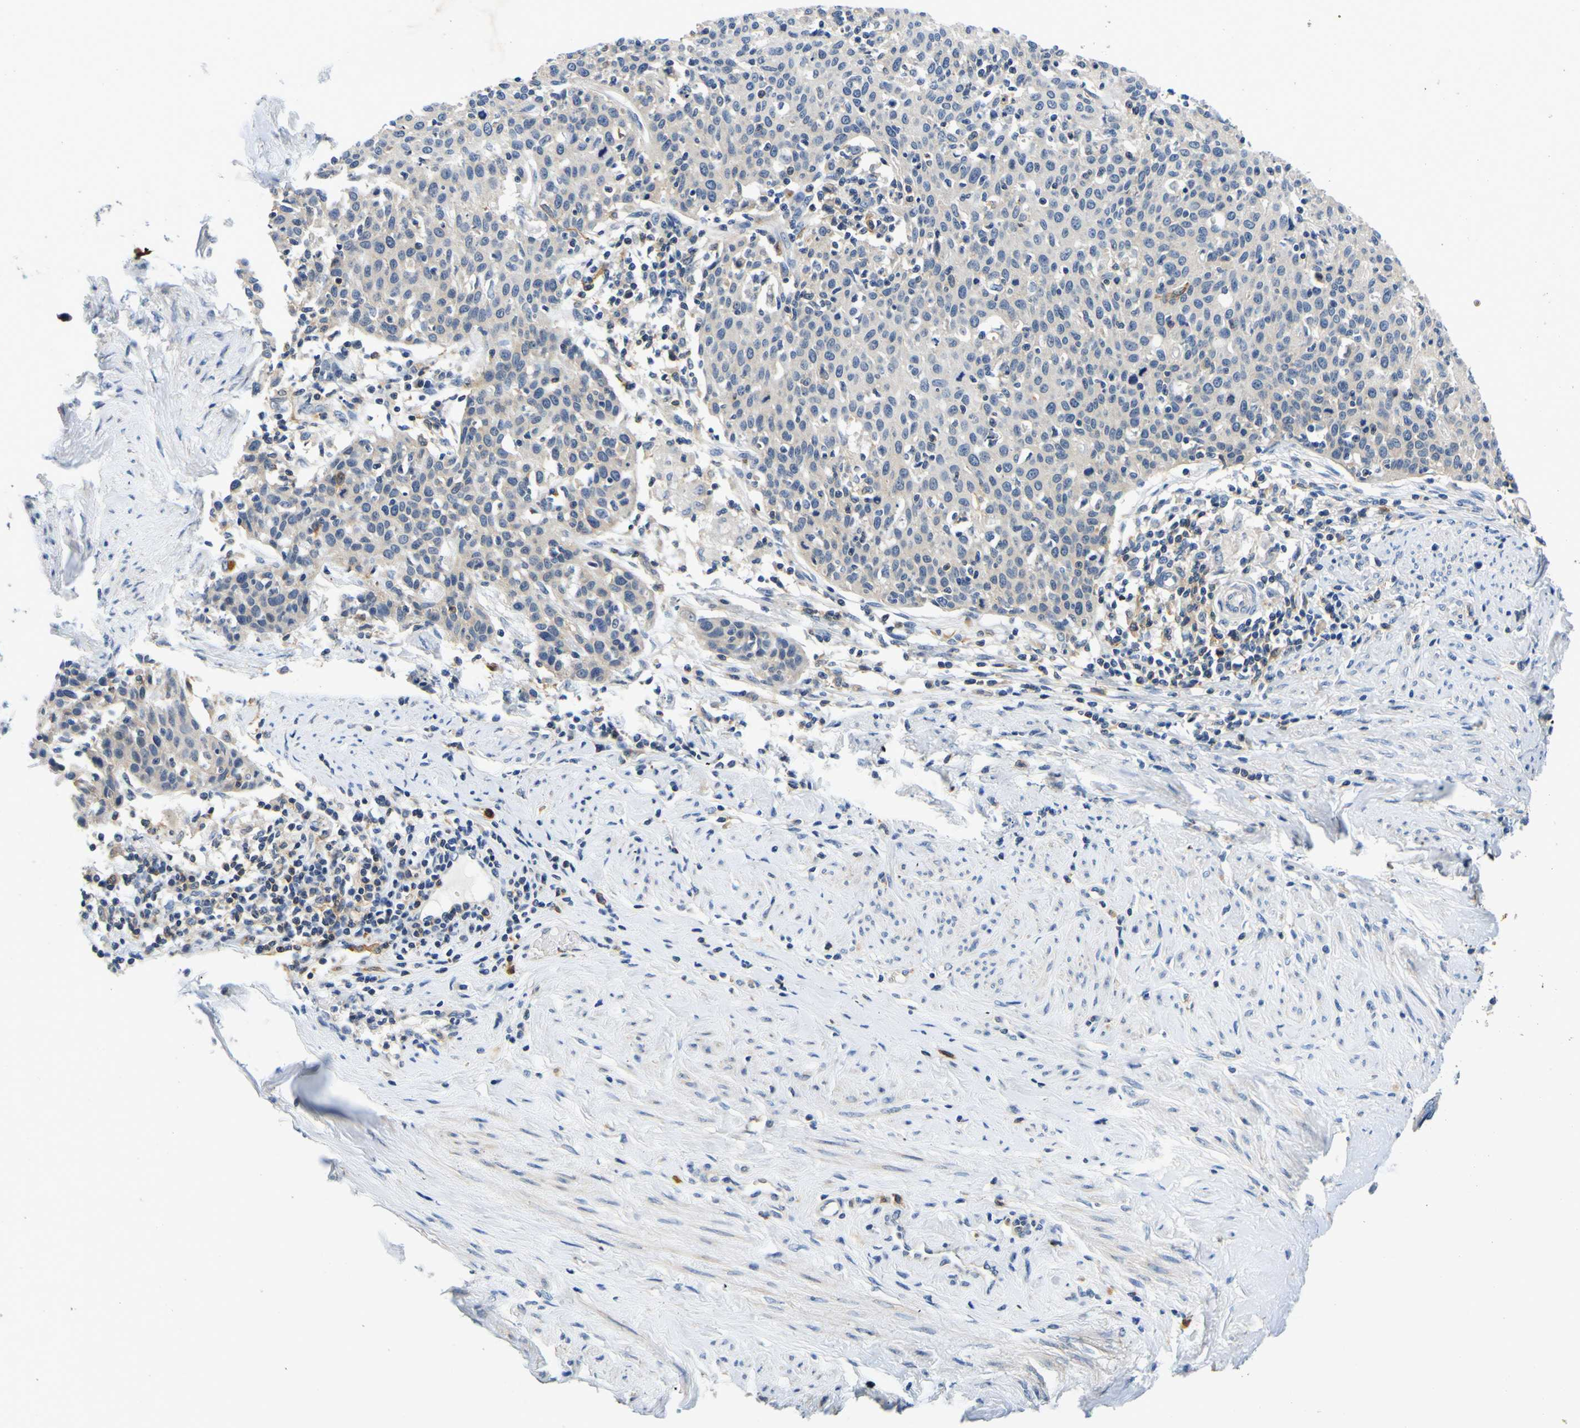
{"staining": {"intensity": "moderate", "quantity": "<25%", "location": "cytoplasmic/membranous"}, "tissue": "cervical cancer", "cell_type": "Tumor cells", "image_type": "cancer", "snomed": [{"axis": "morphology", "description": "Squamous cell carcinoma, NOS"}, {"axis": "topography", "description": "Cervix"}], "caption": "Cervical cancer (squamous cell carcinoma) stained with DAB (3,3'-diaminobenzidine) immunohistochemistry demonstrates low levels of moderate cytoplasmic/membranous positivity in approximately <25% of tumor cells.", "gene": "TNIK", "patient": {"sex": "female", "age": 38}}